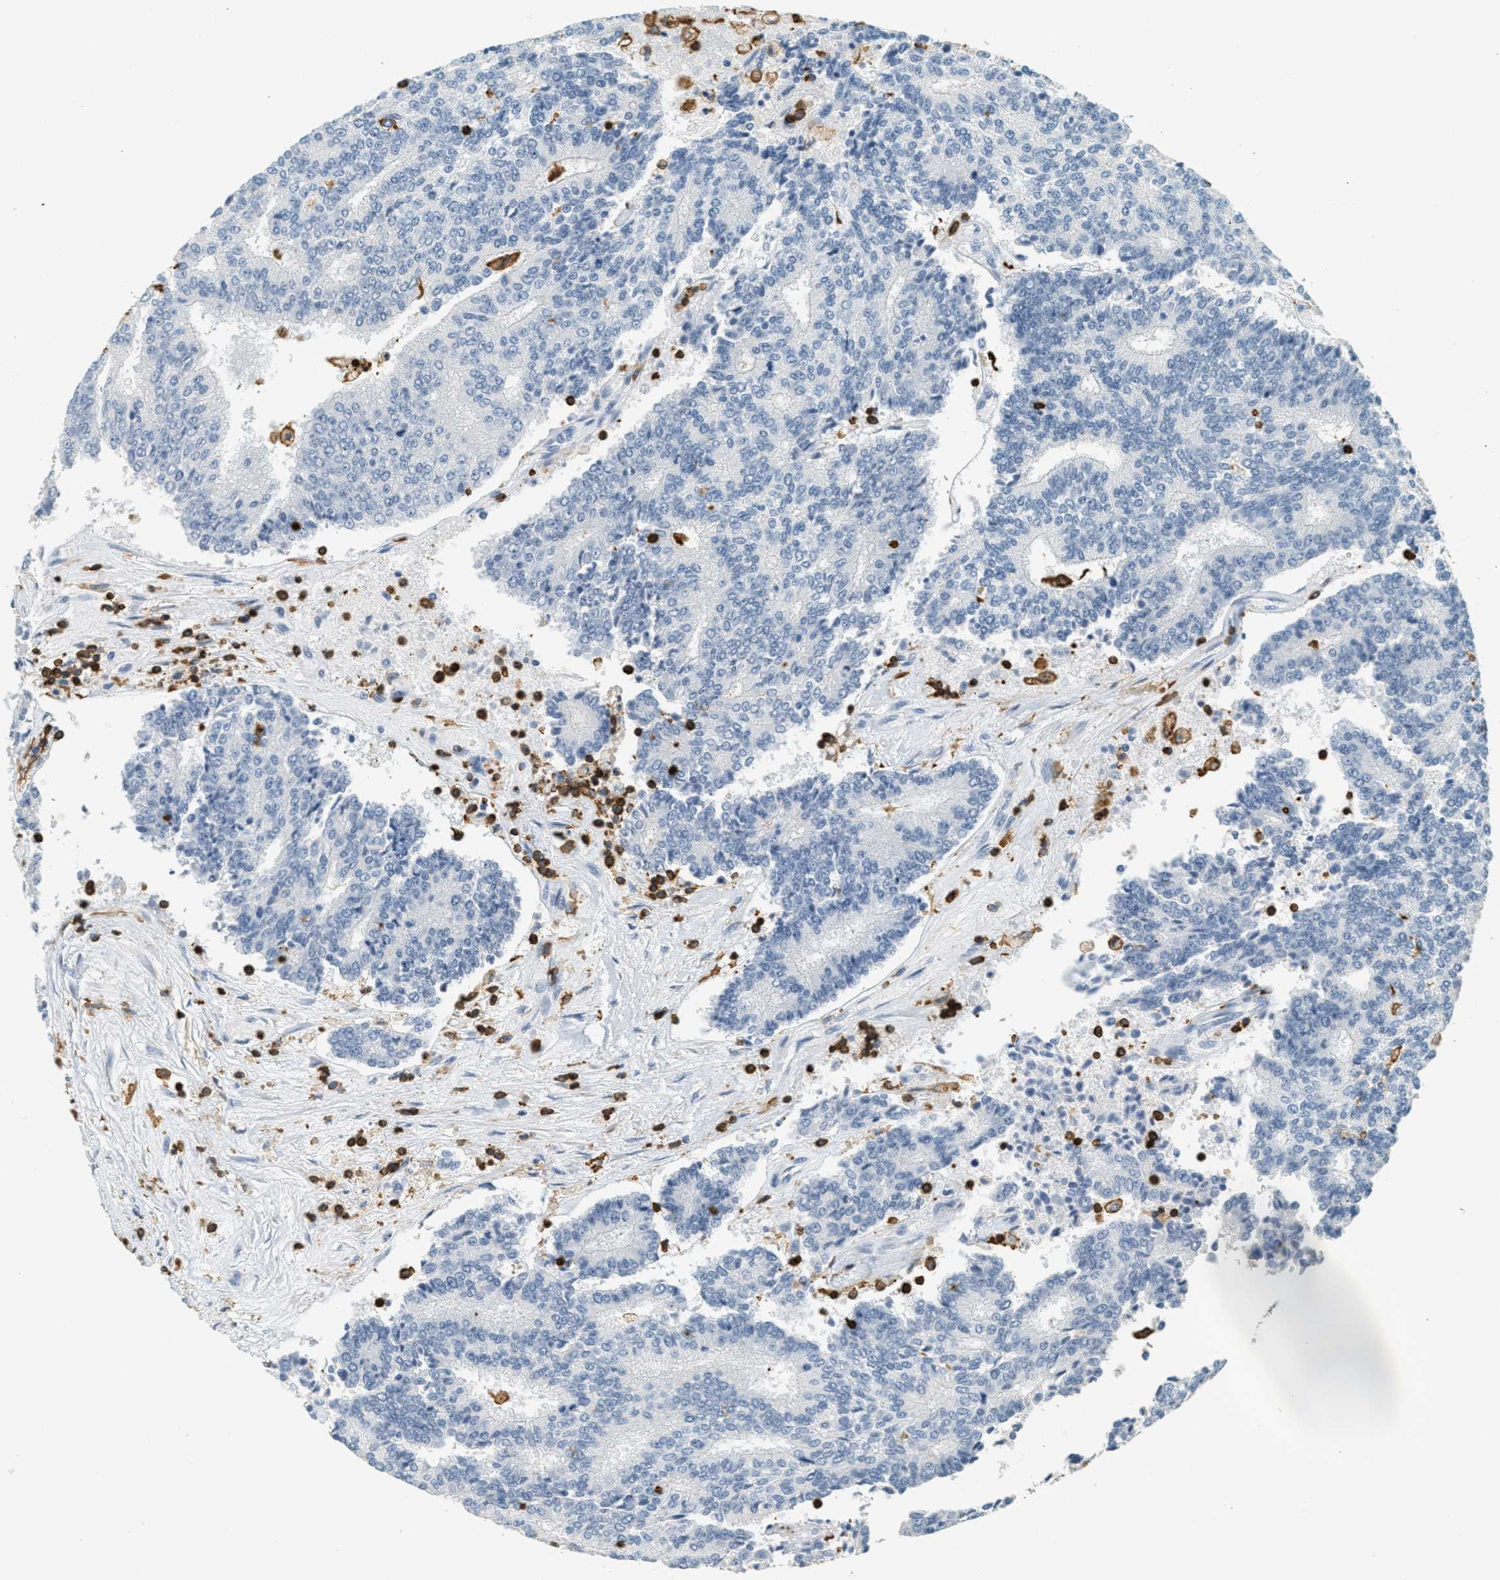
{"staining": {"intensity": "negative", "quantity": "none", "location": "none"}, "tissue": "prostate cancer", "cell_type": "Tumor cells", "image_type": "cancer", "snomed": [{"axis": "morphology", "description": "Normal tissue, NOS"}, {"axis": "morphology", "description": "Adenocarcinoma, High grade"}, {"axis": "topography", "description": "Prostate"}, {"axis": "topography", "description": "Seminal veicle"}], "caption": "DAB immunohistochemical staining of prostate cancer displays no significant staining in tumor cells.", "gene": "LSP1", "patient": {"sex": "male", "age": 55}}